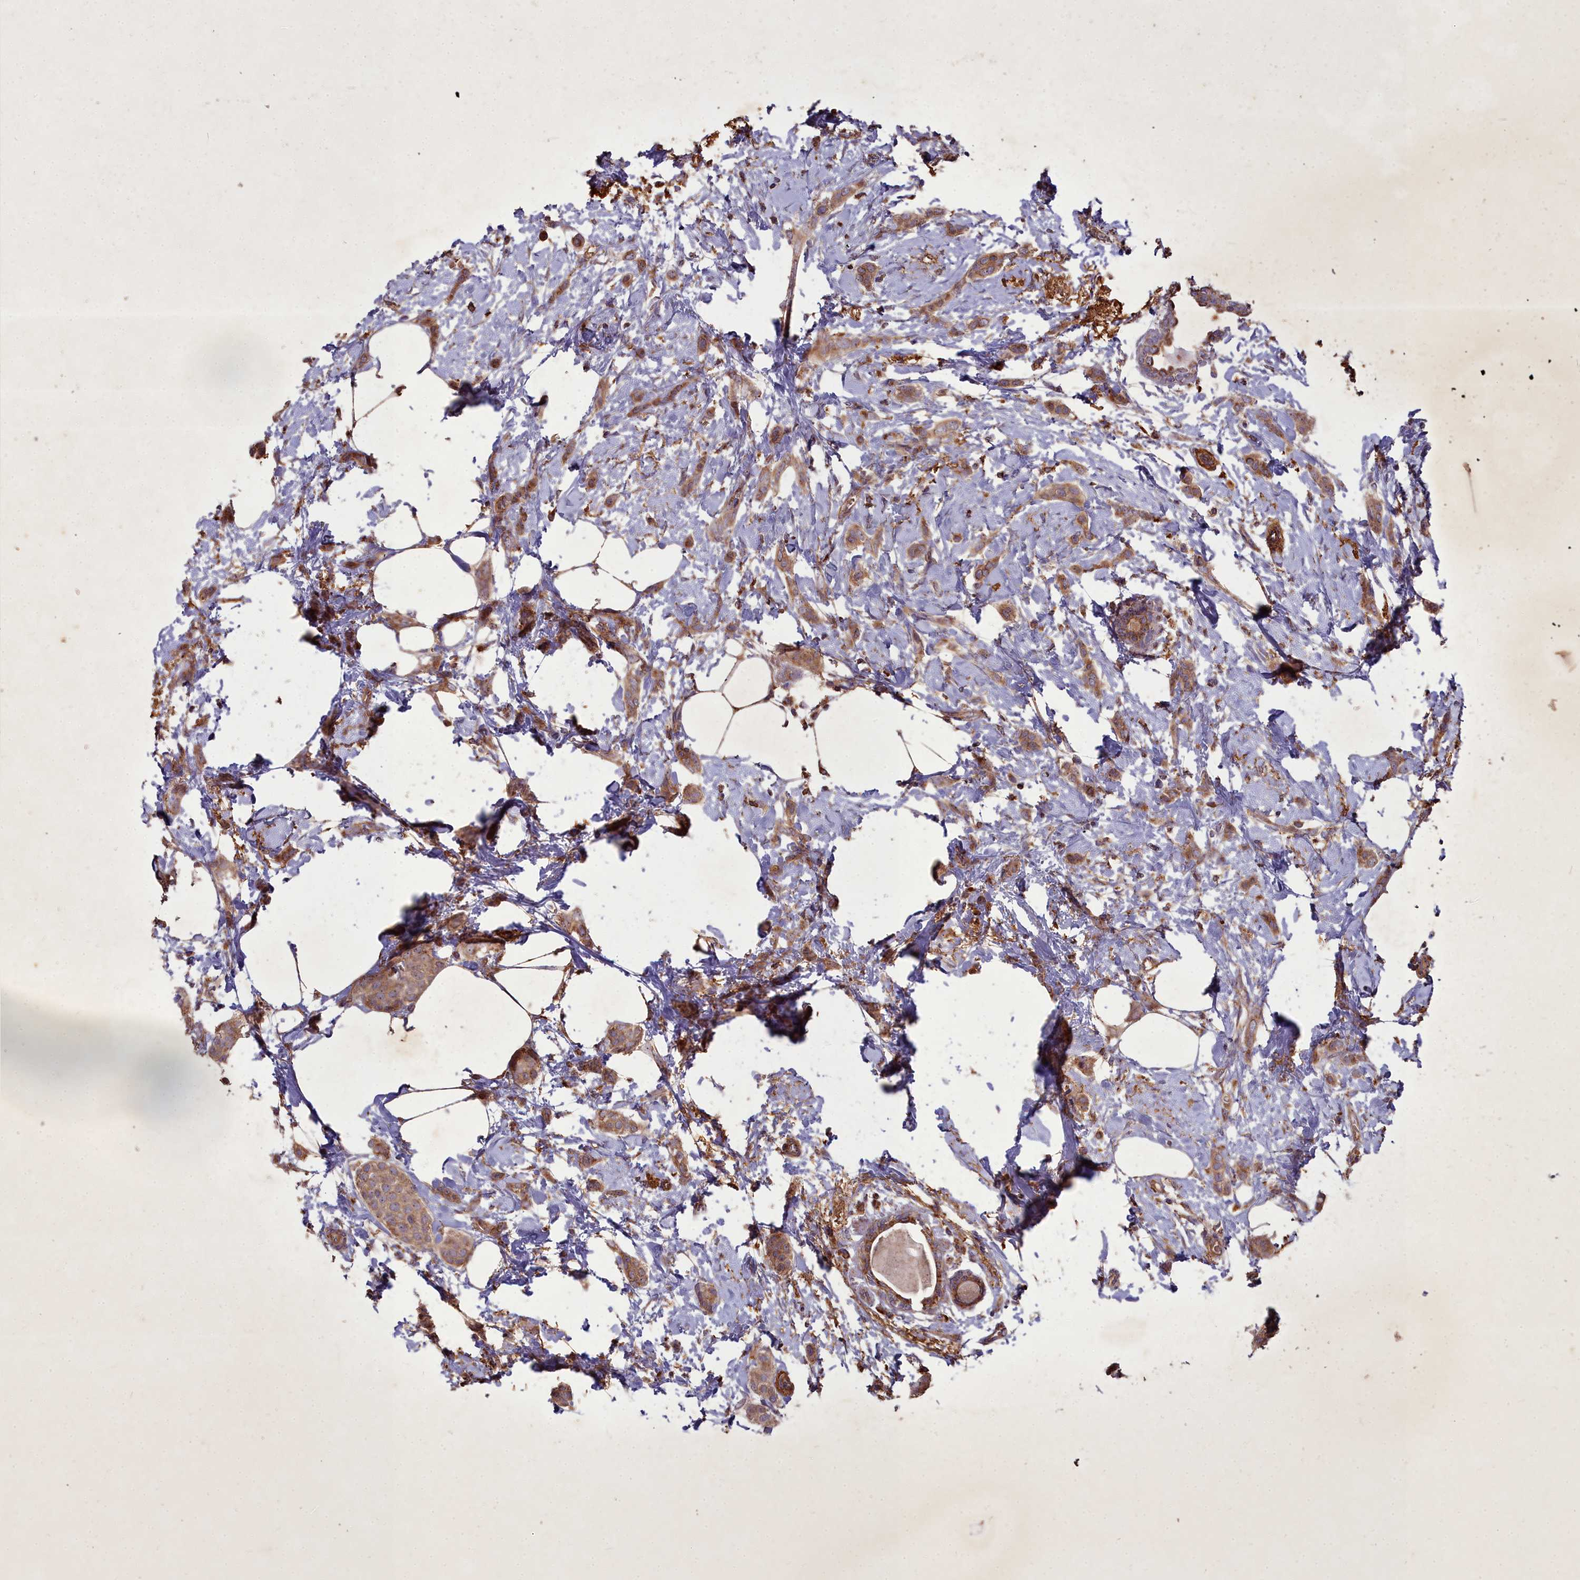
{"staining": {"intensity": "moderate", "quantity": ">75%", "location": "cytoplasmic/membranous"}, "tissue": "breast cancer", "cell_type": "Tumor cells", "image_type": "cancer", "snomed": [{"axis": "morphology", "description": "Duct carcinoma"}, {"axis": "topography", "description": "Breast"}], "caption": "DAB immunohistochemical staining of human breast cancer demonstrates moderate cytoplasmic/membranous protein staining in about >75% of tumor cells.", "gene": "COX11", "patient": {"sex": "female", "age": 72}}